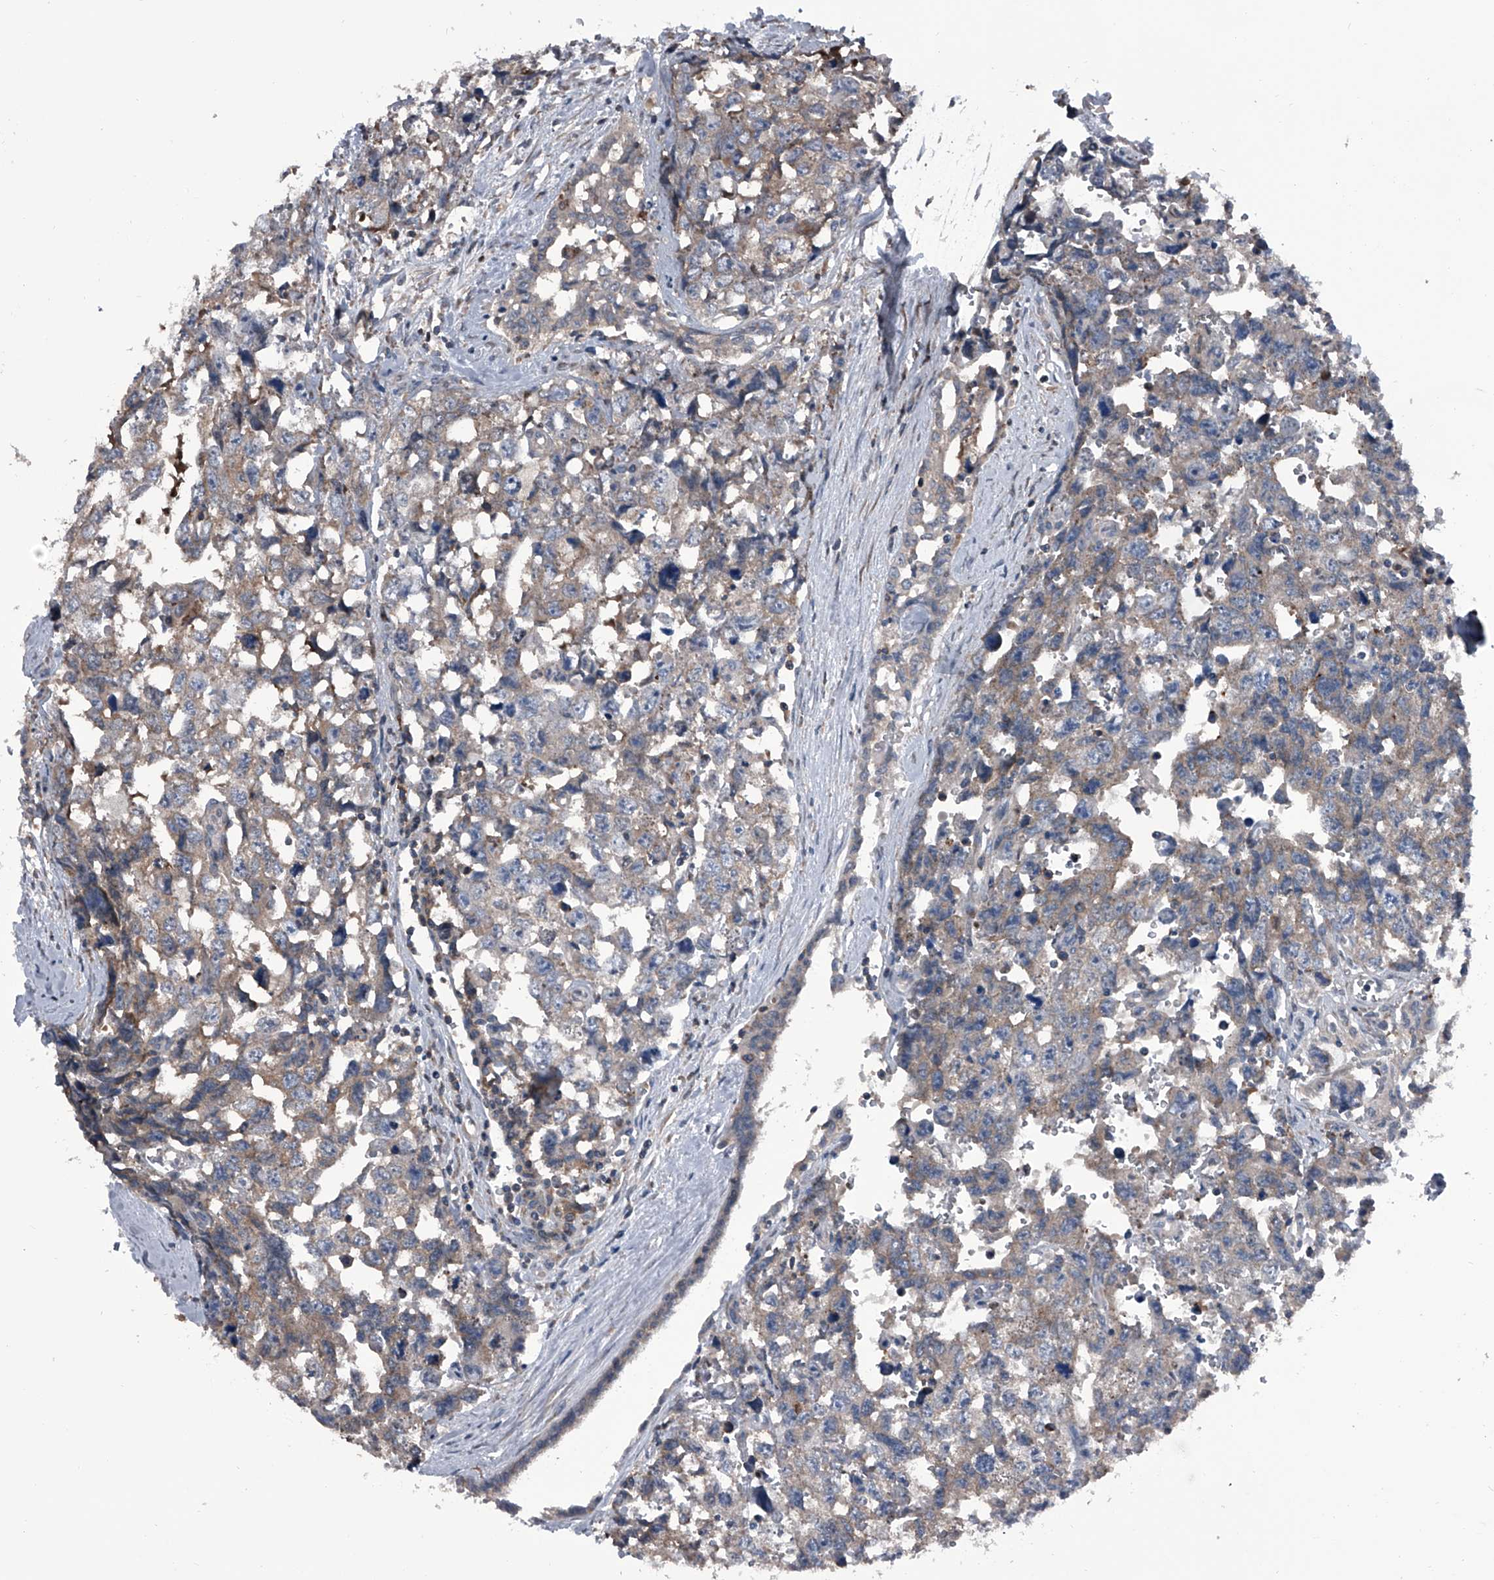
{"staining": {"intensity": "weak", "quantity": ">75%", "location": "cytoplasmic/membranous"}, "tissue": "testis cancer", "cell_type": "Tumor cells", "image_type": "cancer", "snomed": [{"axis": "morphology", "description": "Carcinoma, Embryonal, NOS"}, {"axis": "topography", "description": "Testis"}], "caption": "Testis cancer (embryonal carcinoma) stained with immunohistochemistry displays weak cytoplasmic/membranous staining in about >75% of tumor cells.", "gene": "PIP5K1A", "patient": {"sex": "male", "age": 31}}